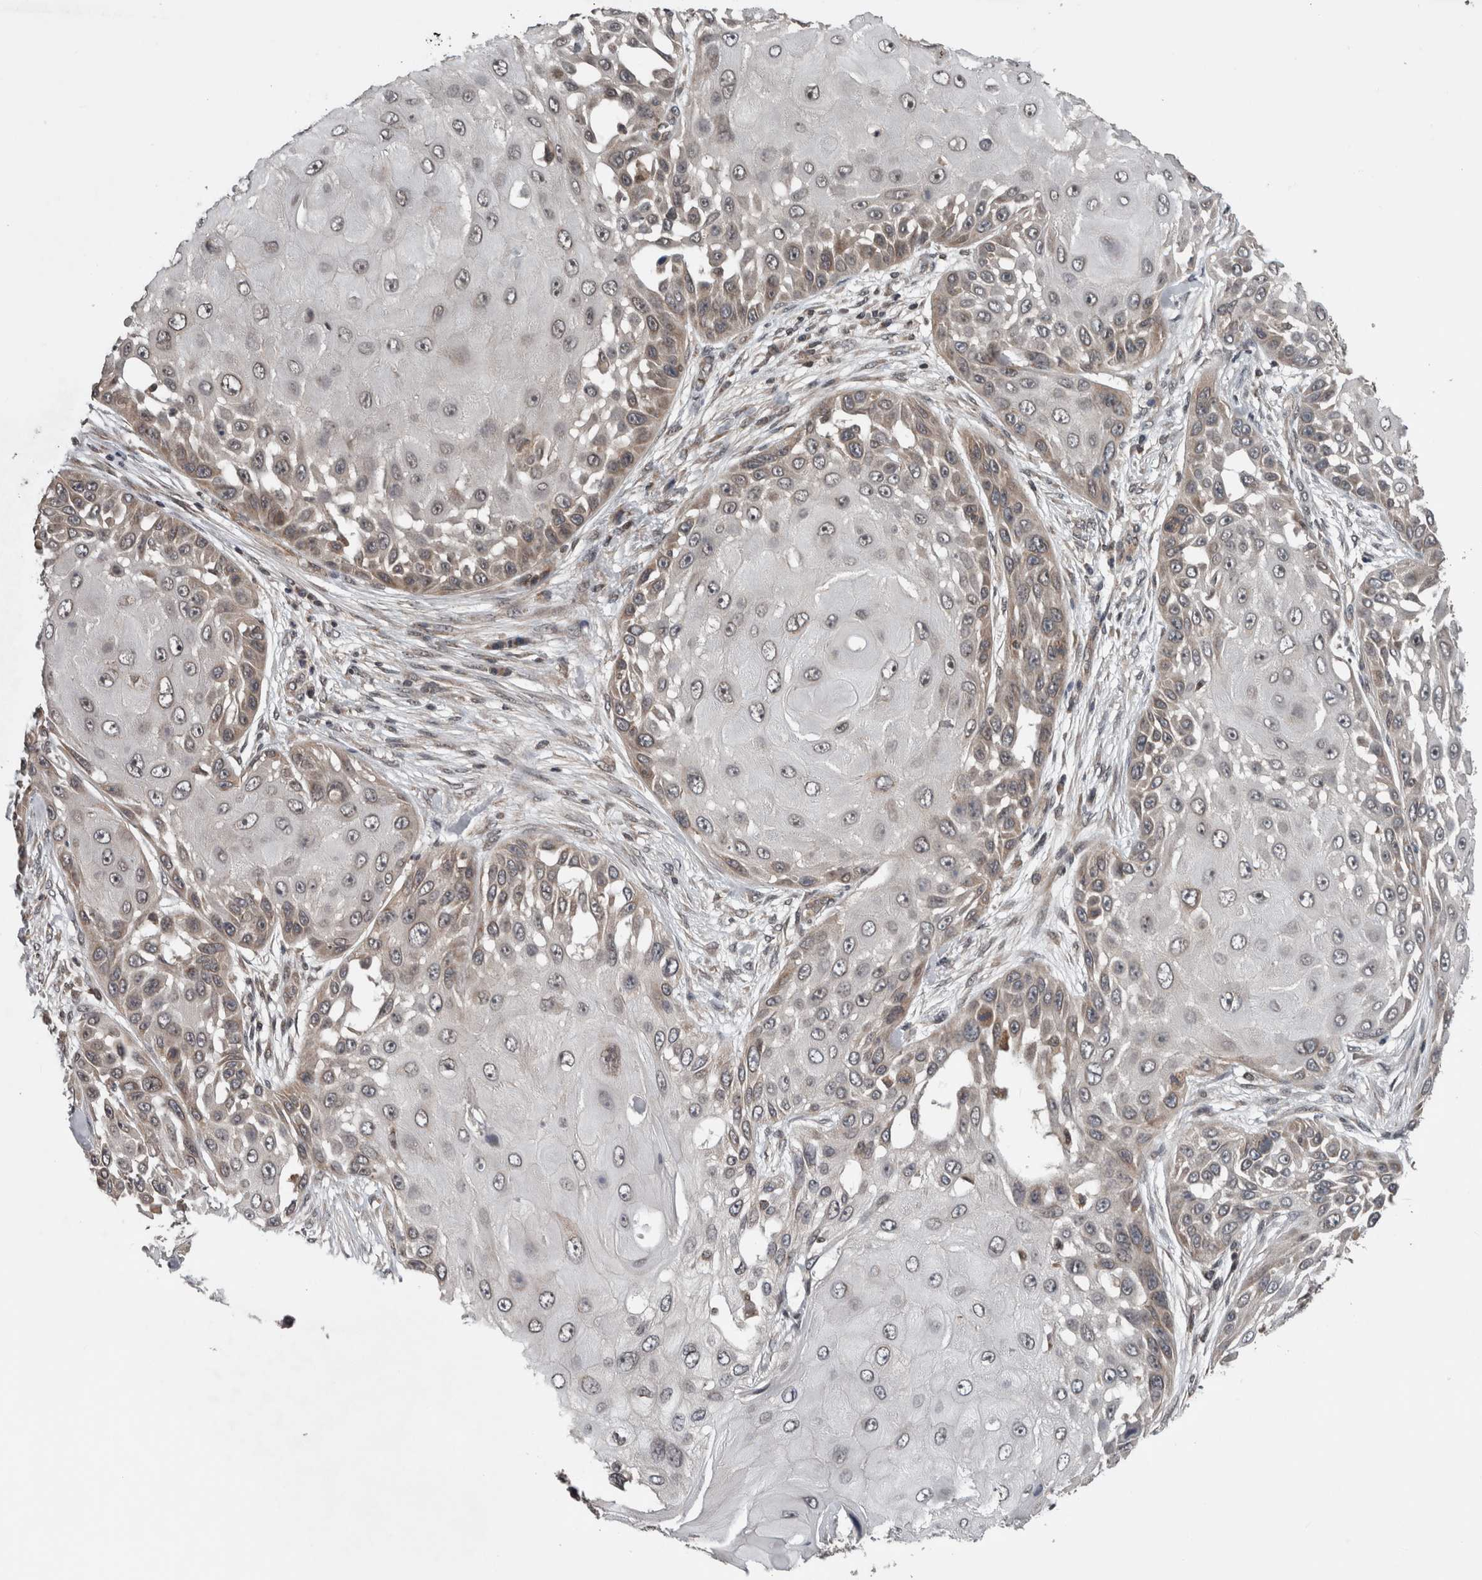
{"staining": {"intensity": "weak", "quantity": "<25%", "location": "cytoplasmic/membranous"}, "tissue": "skin cancer", "cell_type": "Tumor cells", "image_type": "cancer", "snomed": [{"axis": "morphology", "description": "Squamous cell carcinoma, NOS"}, {"axis": "topography", "description": "Skin"}], "caption": "Photomicrograph shows no significant protein expression in tumor cells of skin cancer (squamous cell carcinoma). (Stains: DAB immunohistochemistry (IHC) with hematoxylin counter stain, Microscopy: brightfield microscopy at high magnification).", "gene": "ENY2", "patient": {"sex": "female", "age": 44}}